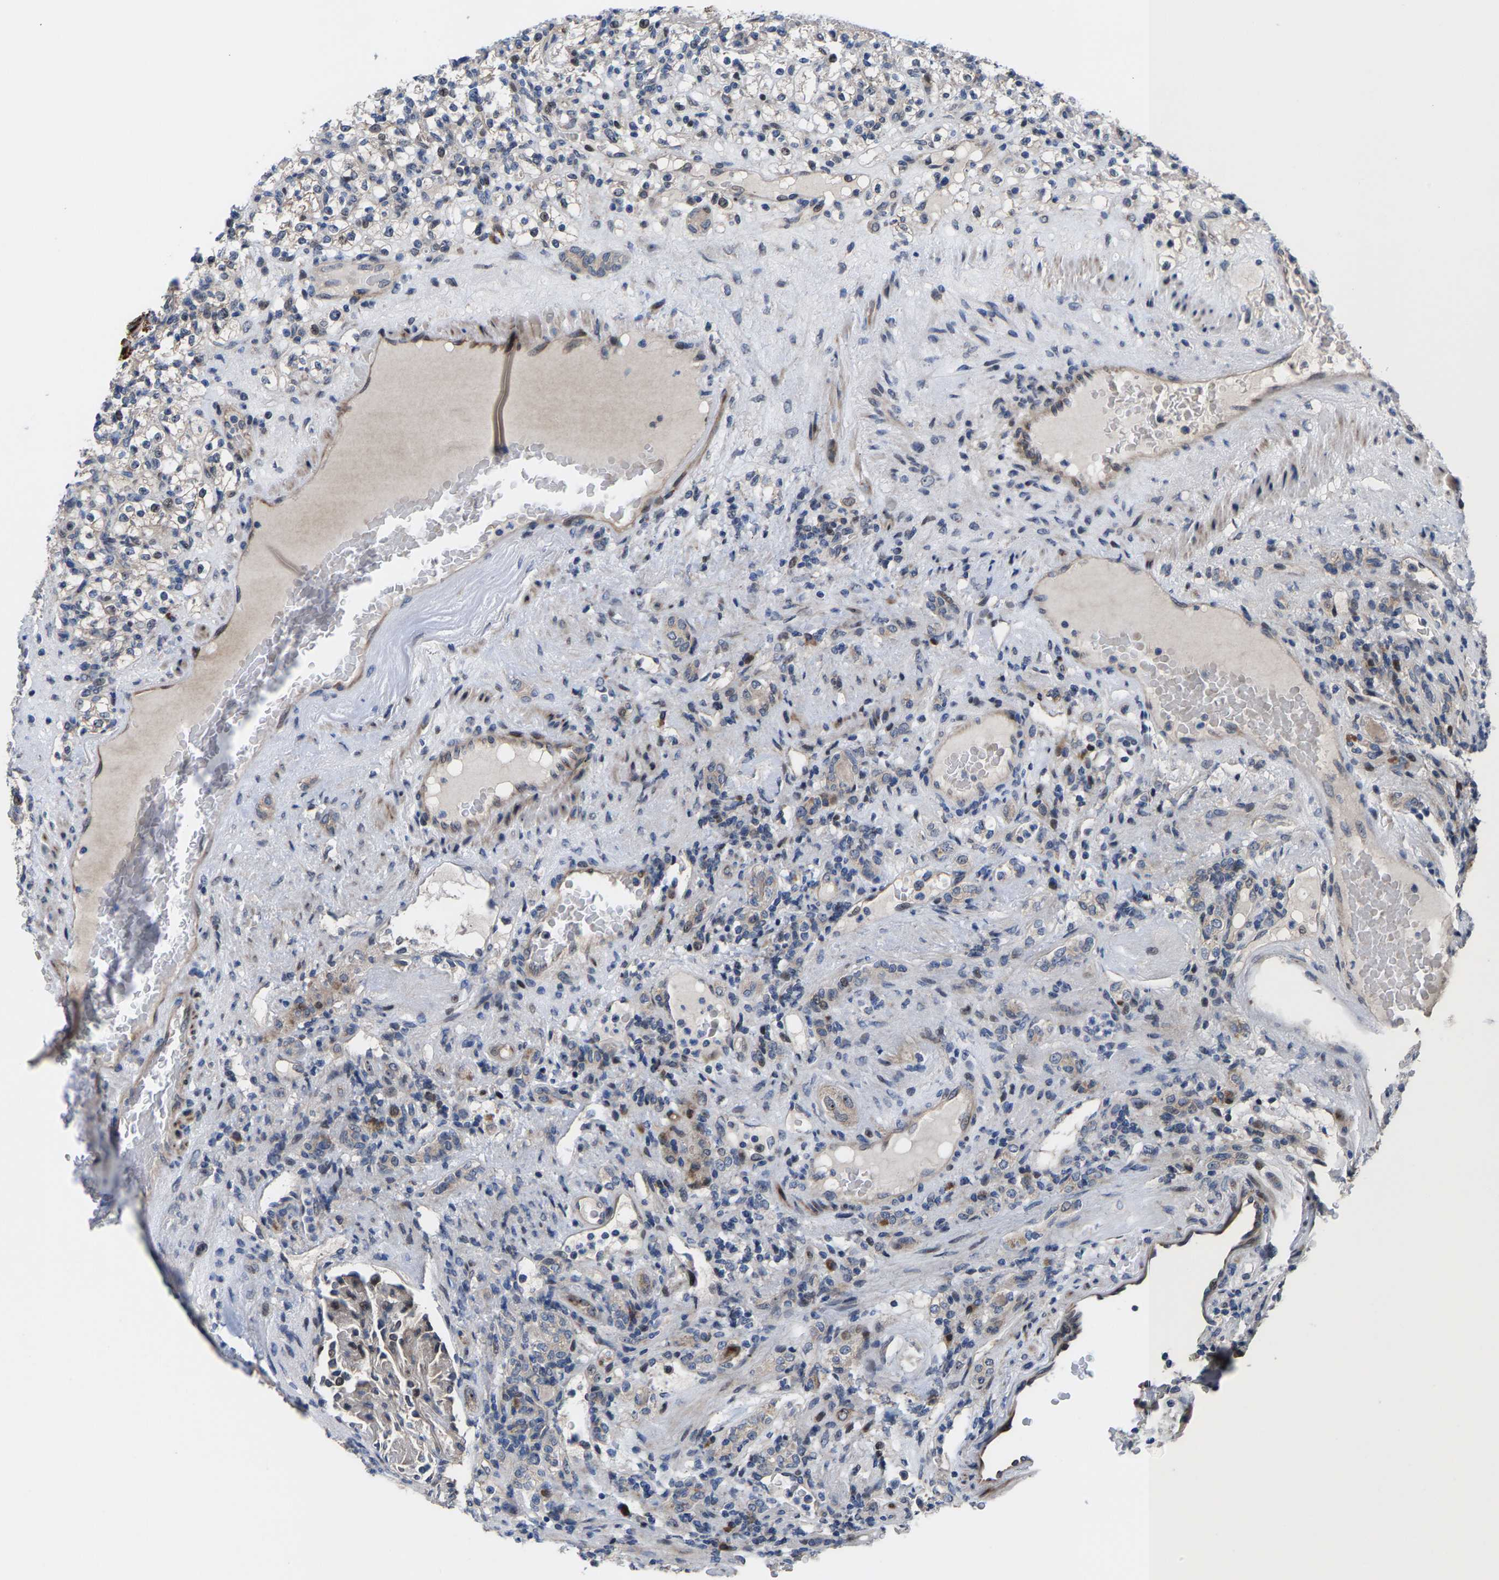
{"staining": {"intensity": "weak", "quantity": "<25%", "location": "cytoplasmic/membranous"}, "tissue": "renal cancer", "cell_type": "Tumor cells", "image_type": "cancer", "snomed": [{"axis": "morphology", "description": "Normal tissue, NOS"}, {"axis": "morphology", "description": "Adenocarcinoma, NOS"}, {"axis": "topography", "description": "Kidney"}], "caption": "Immunohistochemistry of renal adenocarcinoma shows no staining in tumor cells. (DAB immunohistochemistry (IHC) with hematoxylin counter stain).", "gene": "HAUS6", "patient": {"sex": "female", "age": 72}}